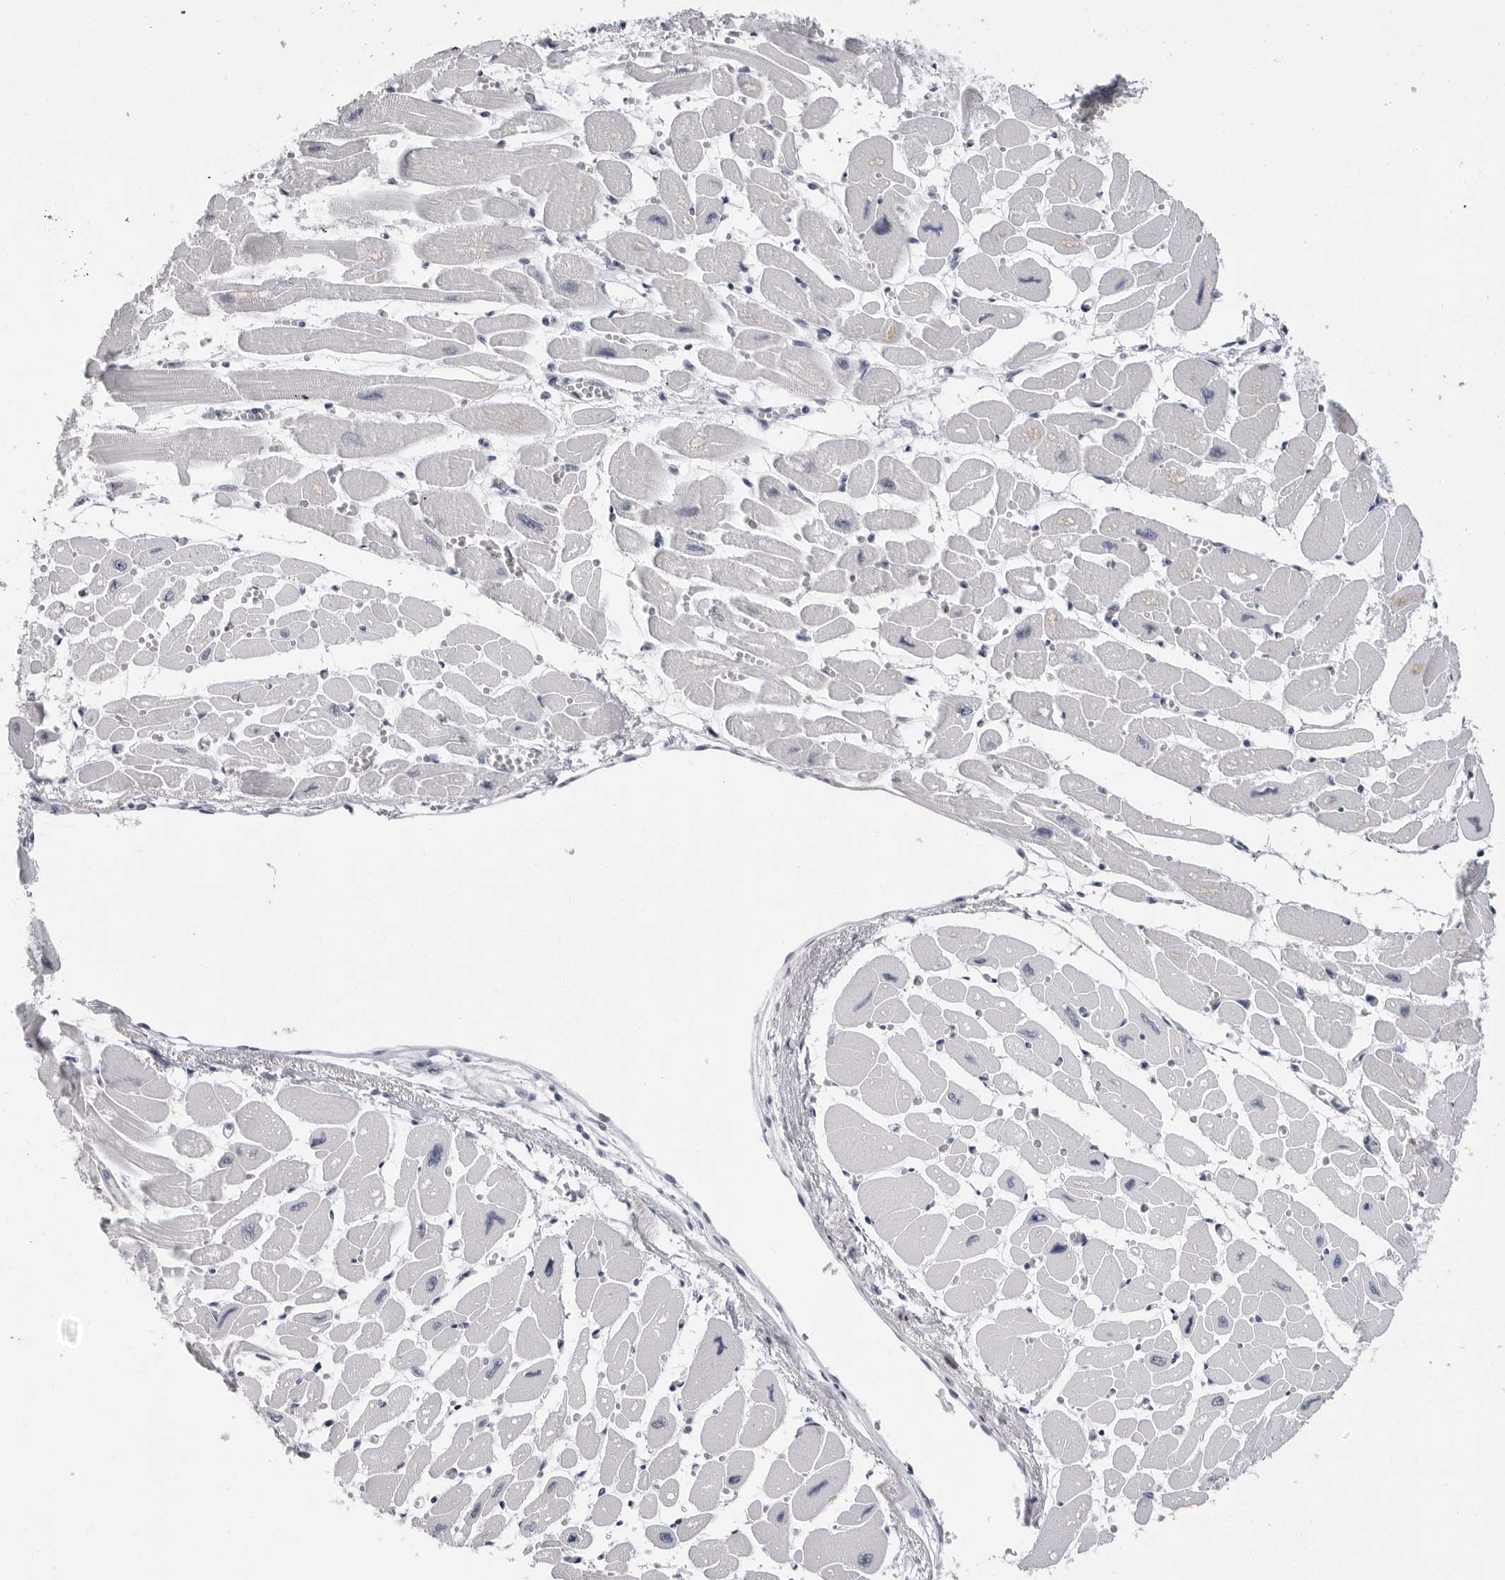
{"staining": {"intensity": "negative", "quantity": "none", "location": "none"}, "tissue": "heart muscle", "cell_type": "Cardiomyocytes", "image_type": "normal", "snomed": [{"axis": "morphology", "description": "Normal tissue, NOS"}, {"axis": "topography", "description": "Heart"}], "caption": "Image shows no significant protein staining in cardiomyocytes of benign heart muscle. (DAB immunohistochemistry with hematoxylin counter stain).", "gene": "ERICH3", "patient": {"sex": "female", "age": 54}}